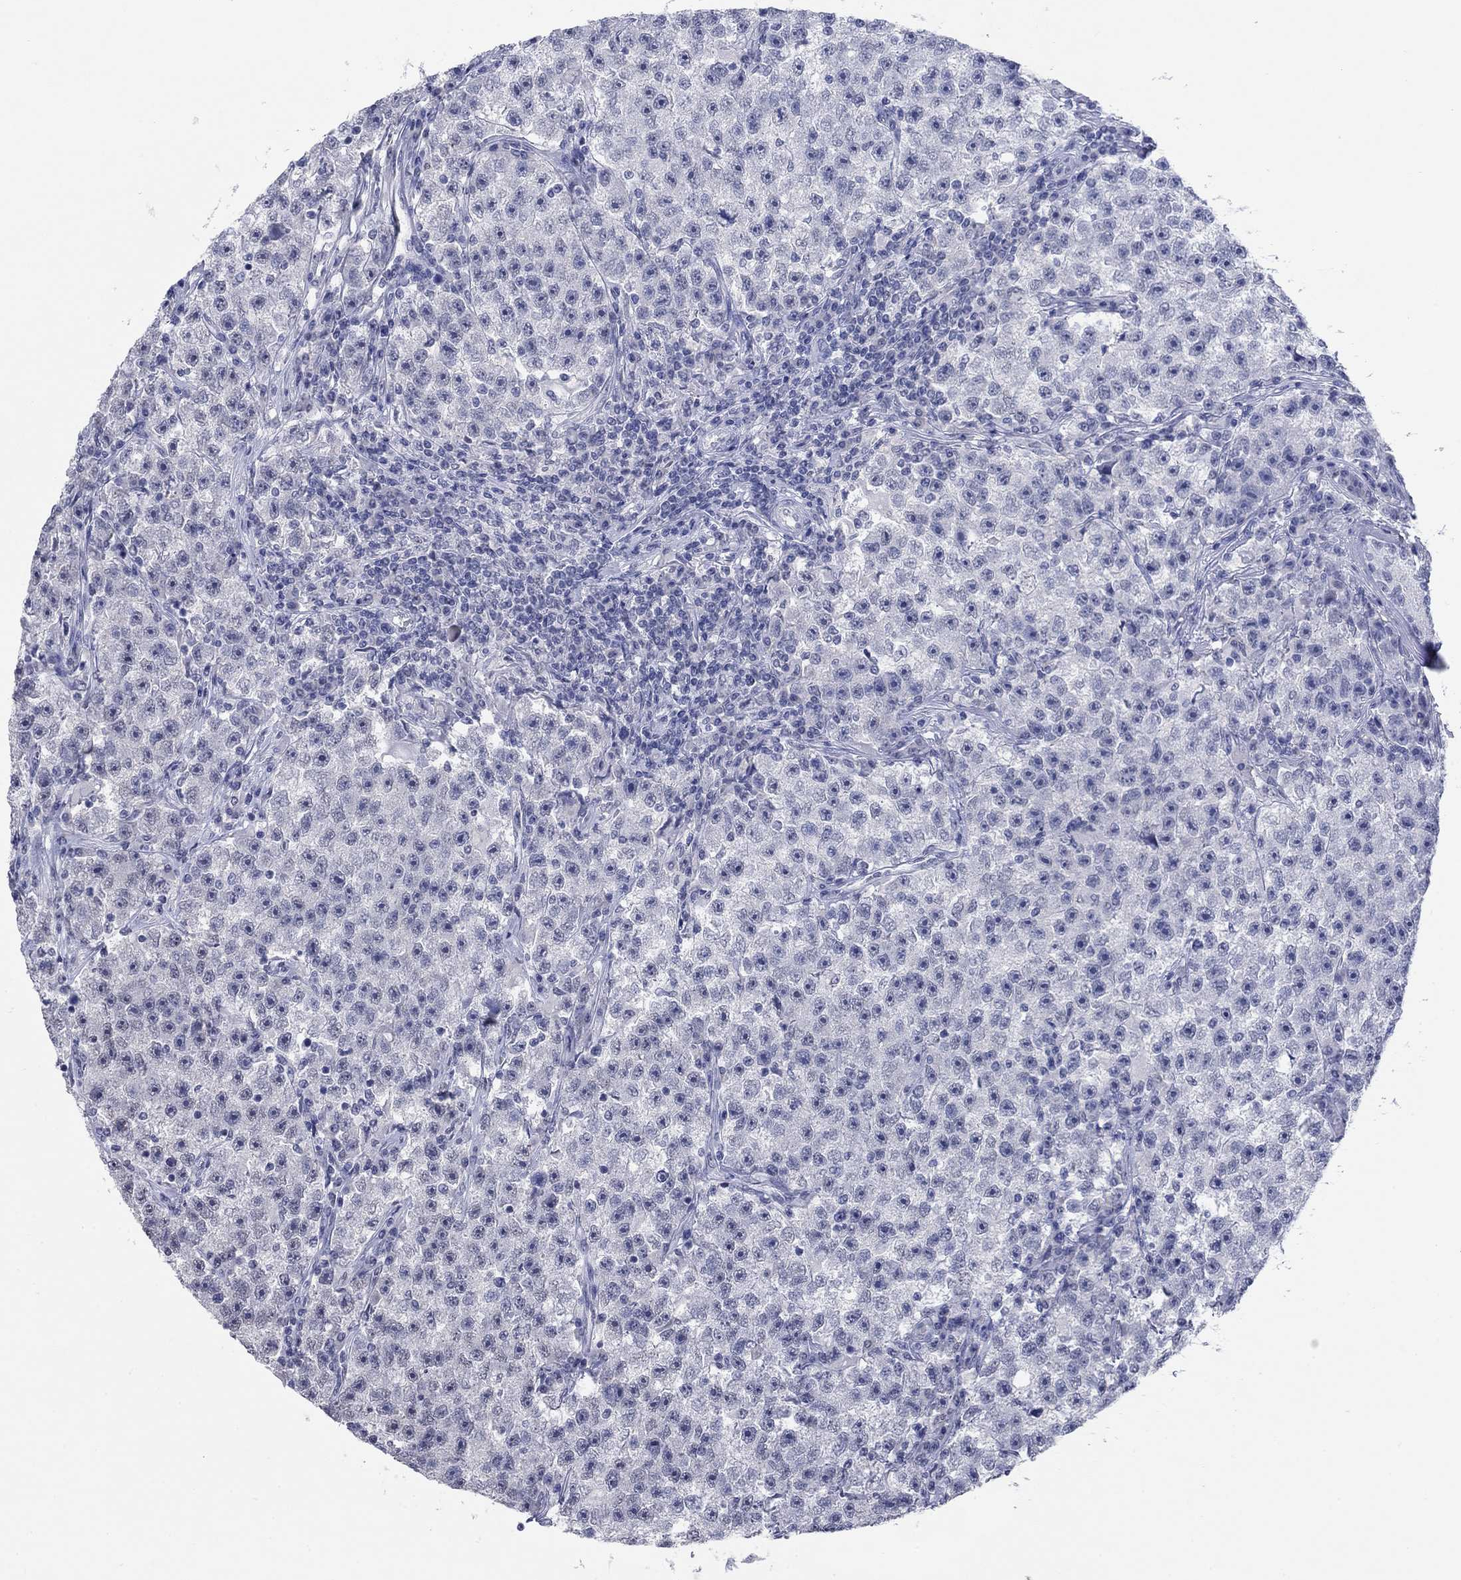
{"staining": {"intensity": "negative", "quantity": "none", "location": "none"}, "tissue": "testis cancer", "cell_type": "Tumor cells", "image_type": "cancer", "snomed": [{"axis": "morphology", "description": "Seminoma, NOS"}, {"axis": "topography", "description": "Testis"}], "caption": "Testis cancer was stained to show a protein in brown. There is no significant staining in tumor cells.", "gene": "KRT75", "patient": {"sex": "male", "age": 22}}